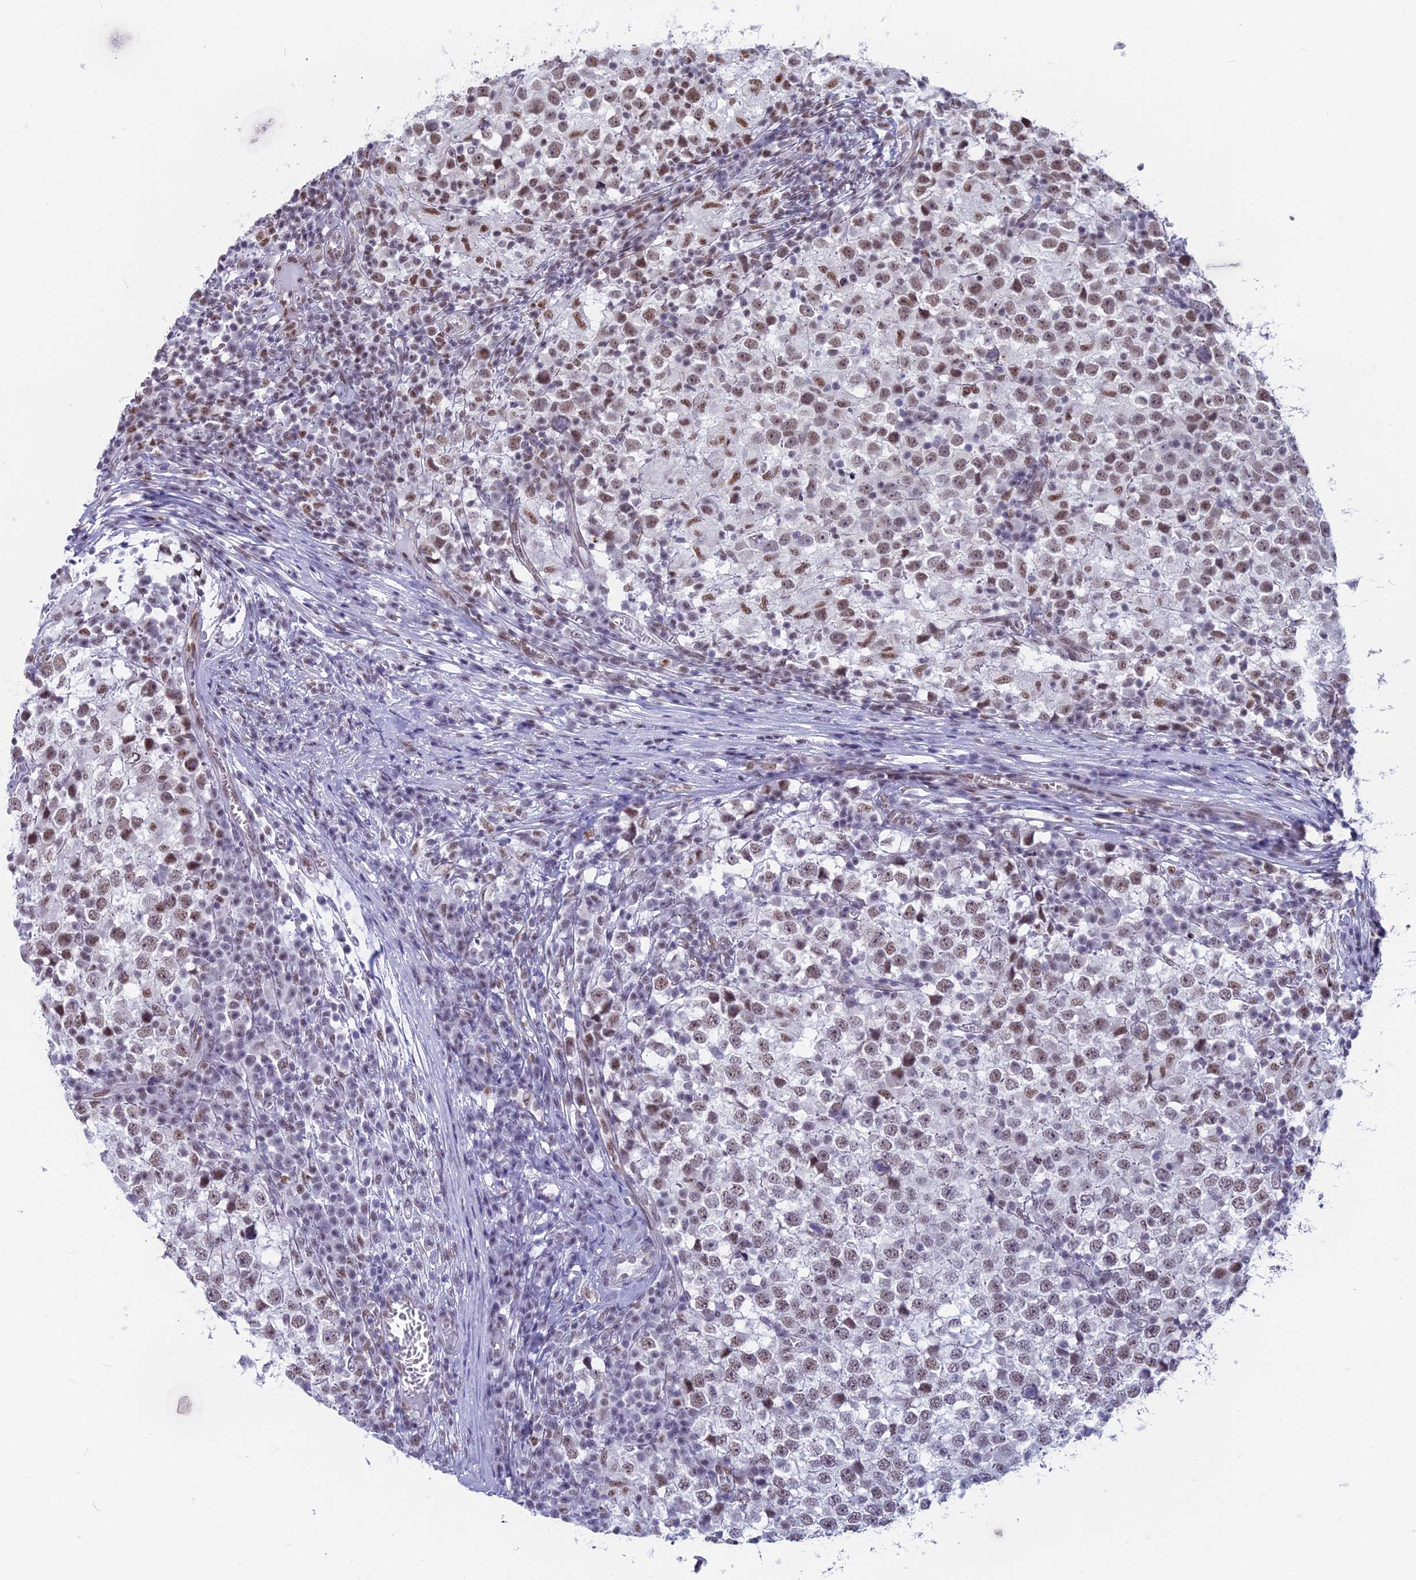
{"staining": {"intensity": "moderate", "quantity": "25%-75%", "location": "nuclear"}, "tissue": "testis cancer", "cell_type": "Tumor cells", "image_type": "cancer", "snomed": [{"axis": "morphology", "description": "Seminoma, NOS"}, {"axis": "topography", "description": "Testis"}], "caption": "Testis seminoma tissue shows moderate nuclear staining in about 25%-75% of tumor cells, visualized by immunohistochemistry.", "gene": "SRSF5", "patient": {"sex": "male", "age": 65}}